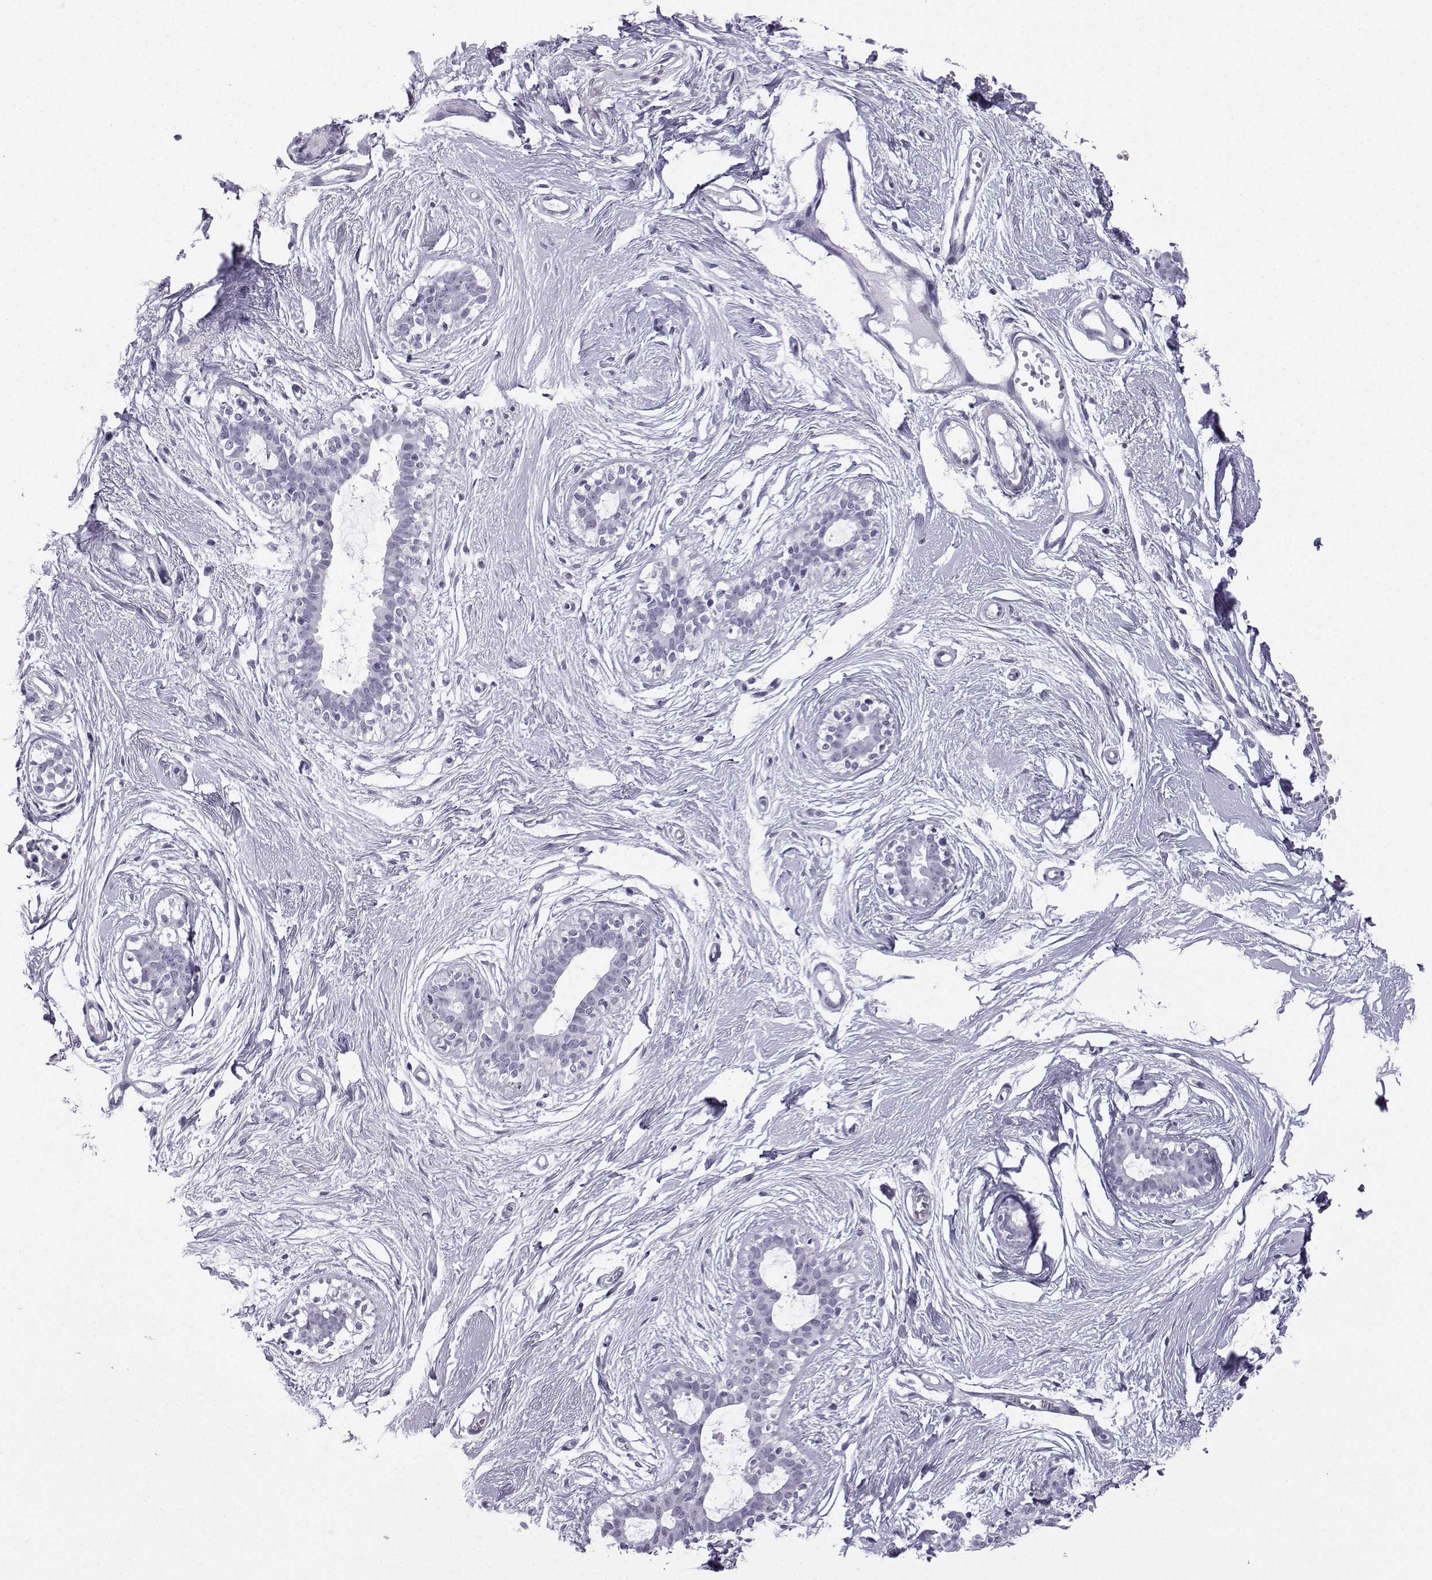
{"staining": {"intensity": "negative", "quantity": "none", "location": "none"}, "tissue": "breast", "cell_type": "Adipocytes", "image_type": "normal", "snomed": [{"axis": "morphology", "description": "Normal tissue, NOS"}, {"axis": "topography", "description": "Breast"}], "caption": "This is an immunohistochemistry image of normal breast. There is no staining in adipocytes.", "gene": "MRGBP", "patient": {"sex": "female", "age": 49}}